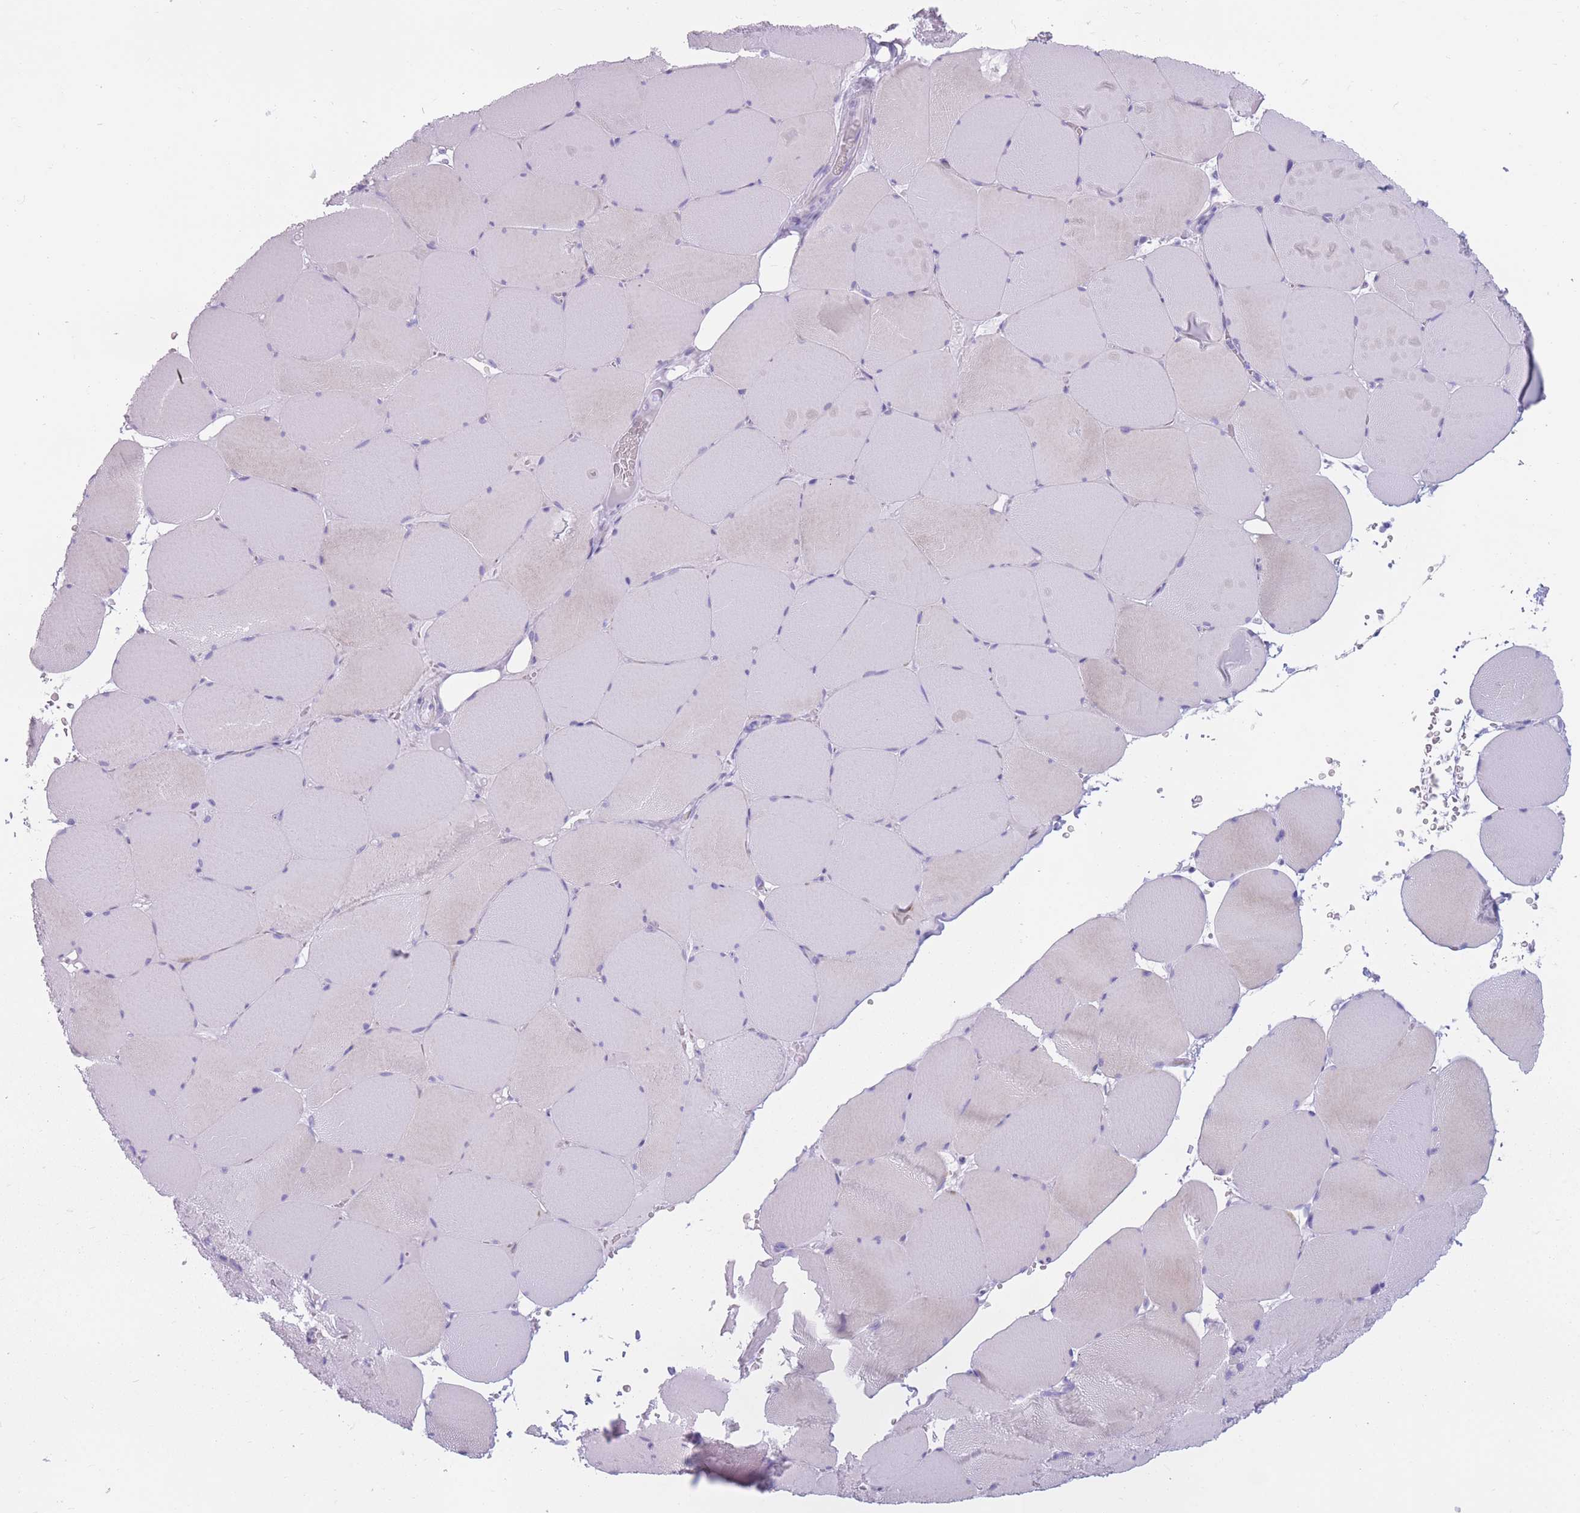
{"staining": {"intensity": "weak", "quantity": "<25%", "location": "cytoplasmic/membranous"}, "tissue": "skeletal muscle", "cell_type": "Myocytes", "image_type": "normal", "snomed": [{"axis": "morphology", "description": "Normal tissue, NOS"}, {"axis": "topography", "description": "Skeletal muscle"}, {"axis": "topography", "description": "Head-Neck"}], "caption": "High magnification brightfield microscopy of normal skeletal muscle stained with DAB (brown) and counterstained with hematoxylin (blue): myocytes show no significant positivity.", "gene": "COL27A1", "patient": {"sex": "male", "age": 66}}